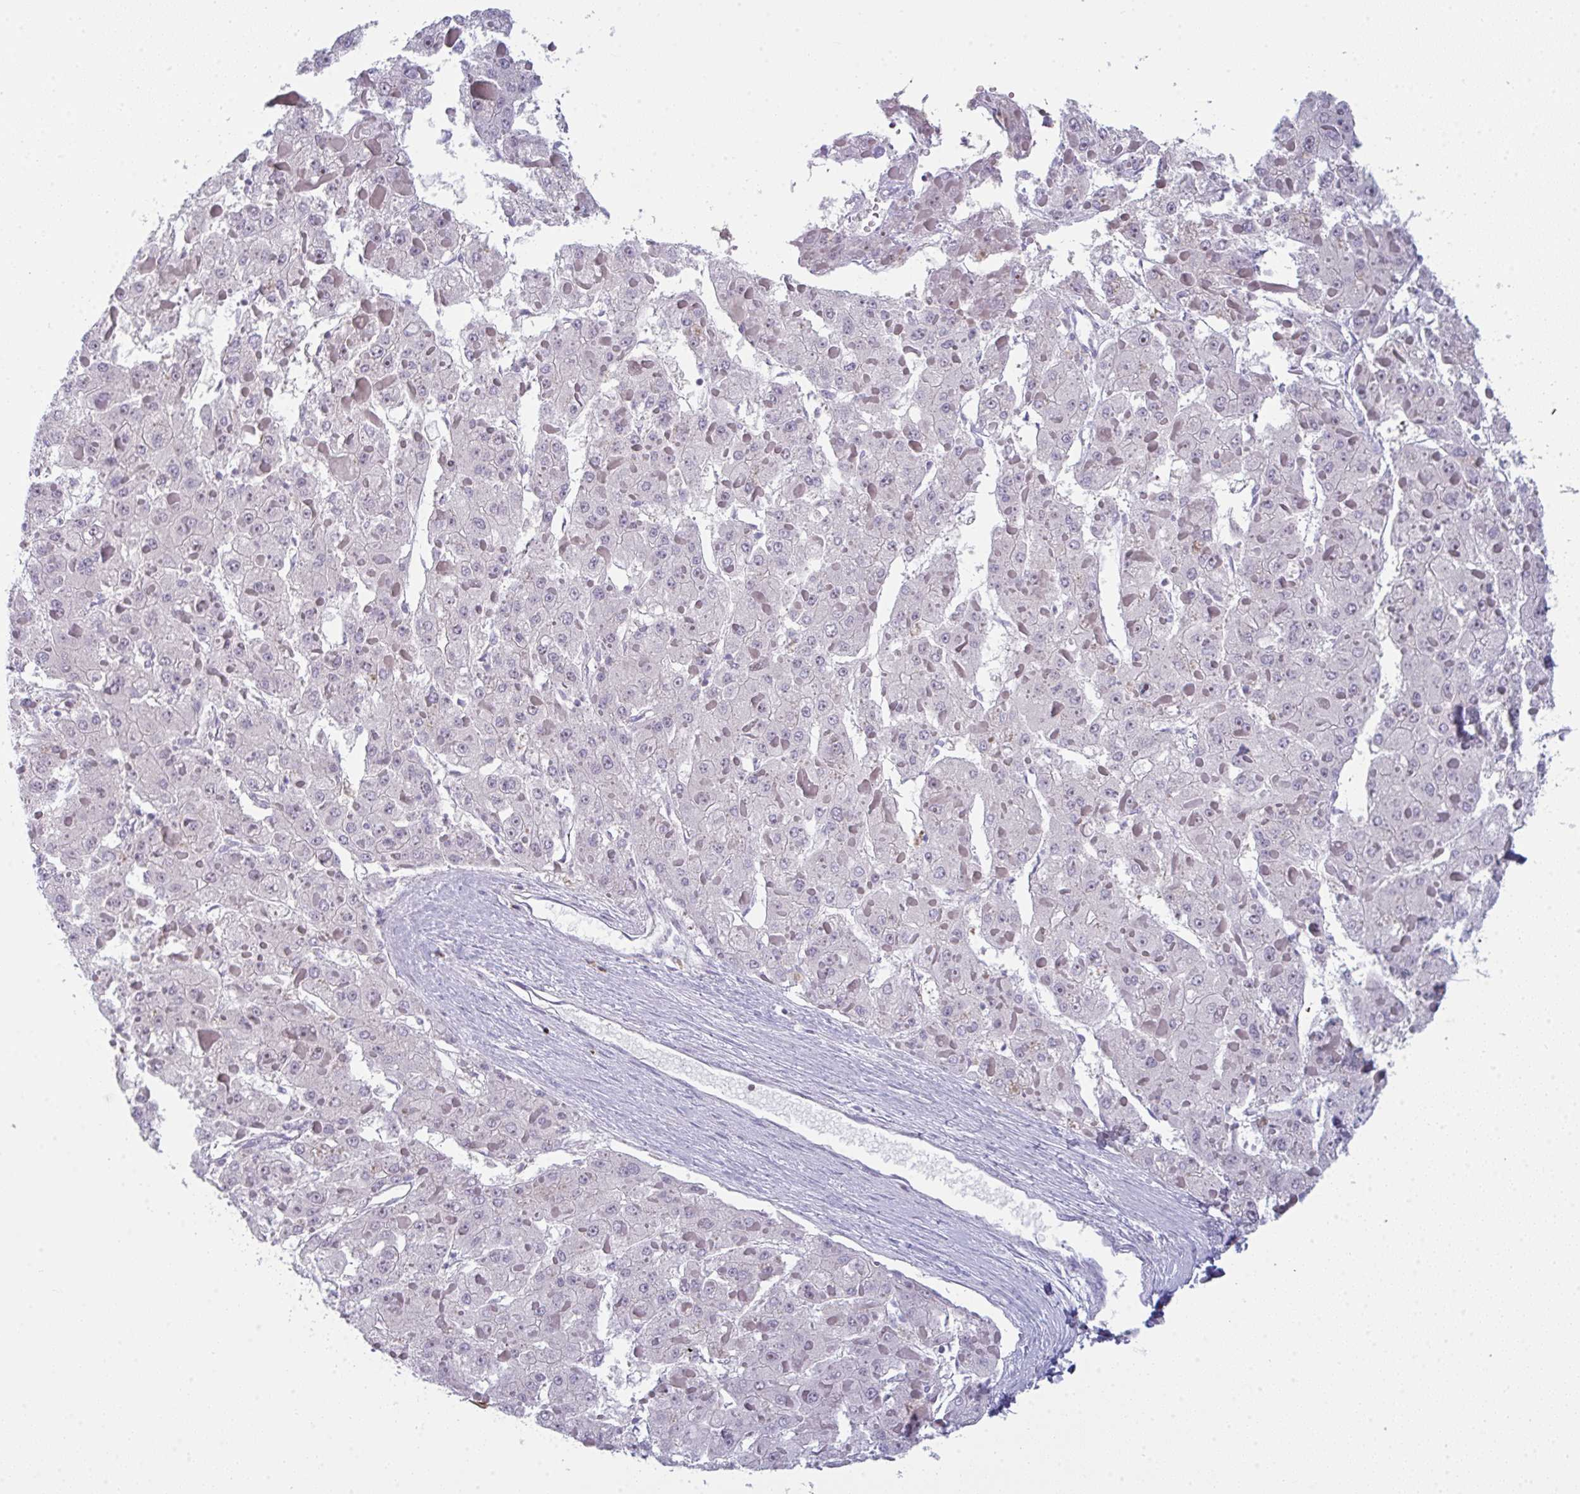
{"staining": {"intensity": "negative", "quantity": "none", "location": "none"}, "tissue": "liver cancer", "cell_type": "Tumor cells", "image_type": "cancer", "snomed": [{"axis": "morphology", "description": "Carcinoma, Hepatocellular, NOS"}, {"axis": "topography", "description": "Liver"}], "caption": "Hepatocellular carcinoma (liver) was stained to show a protein in brown. There is no significant staining in tumor cells.", "gene": "CD80", "patient": {"sex": "female", "age": 73}}